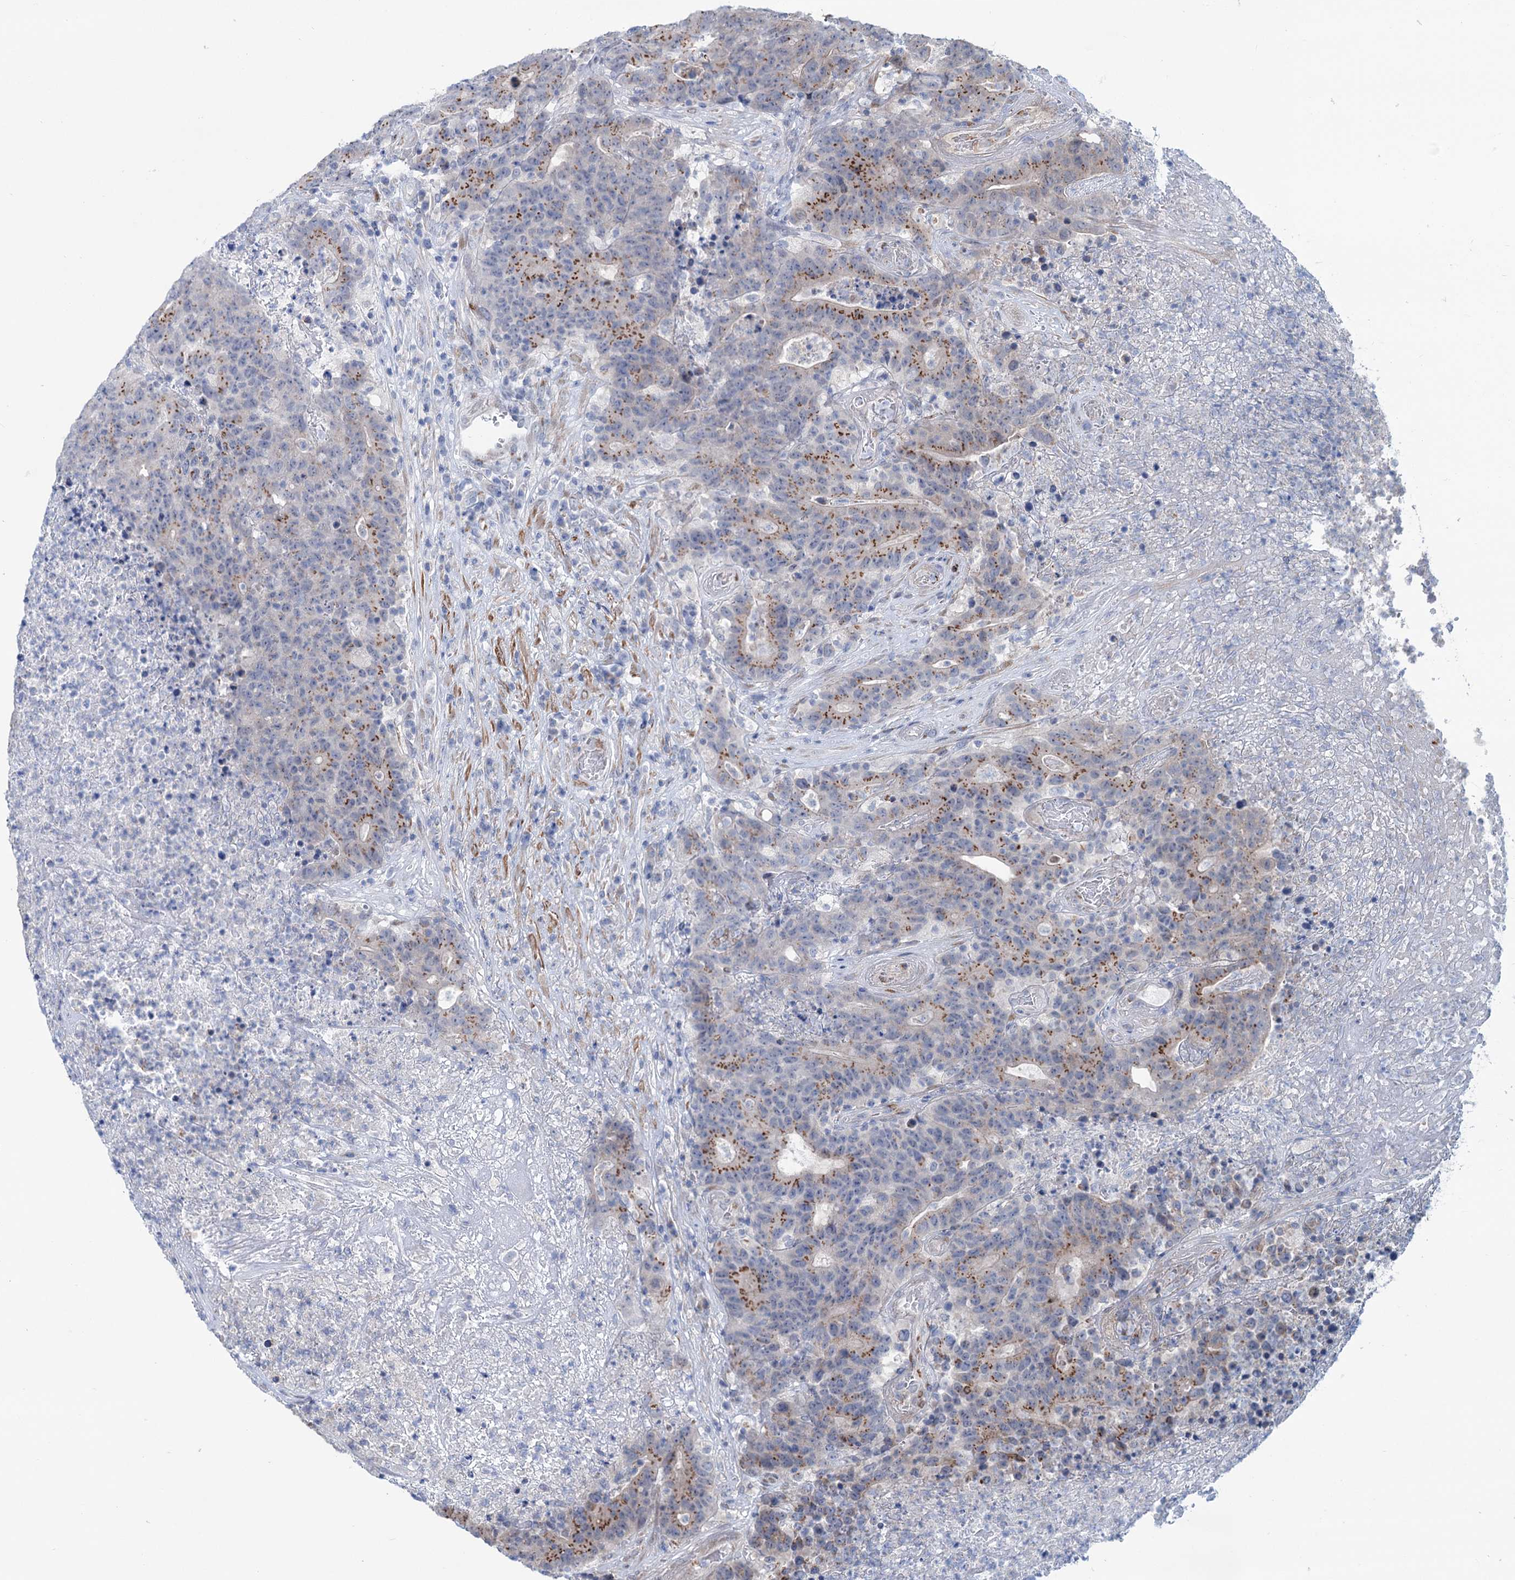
{"staining": {"intensity": "strong", "quantity": "25%-75%", "location": "cytoplasmic/membranous"}, "tissue": "colorectal cancer", "cell_type": "Tumor cells", "image_type": "cancer", "snomed": [{"axis": "morphology", "description": "Adenocarcinoma, NOS"}, {"axis": "topography", "description": "Colon"}], "caption": "The immunohistochemical stain highlights strong cytoplasmic/membranous staining in tumor cells of colorectal adenocarcinoma tissue.", "gene": "ELP4", "patient": {"sex": "female", "age": 75}}